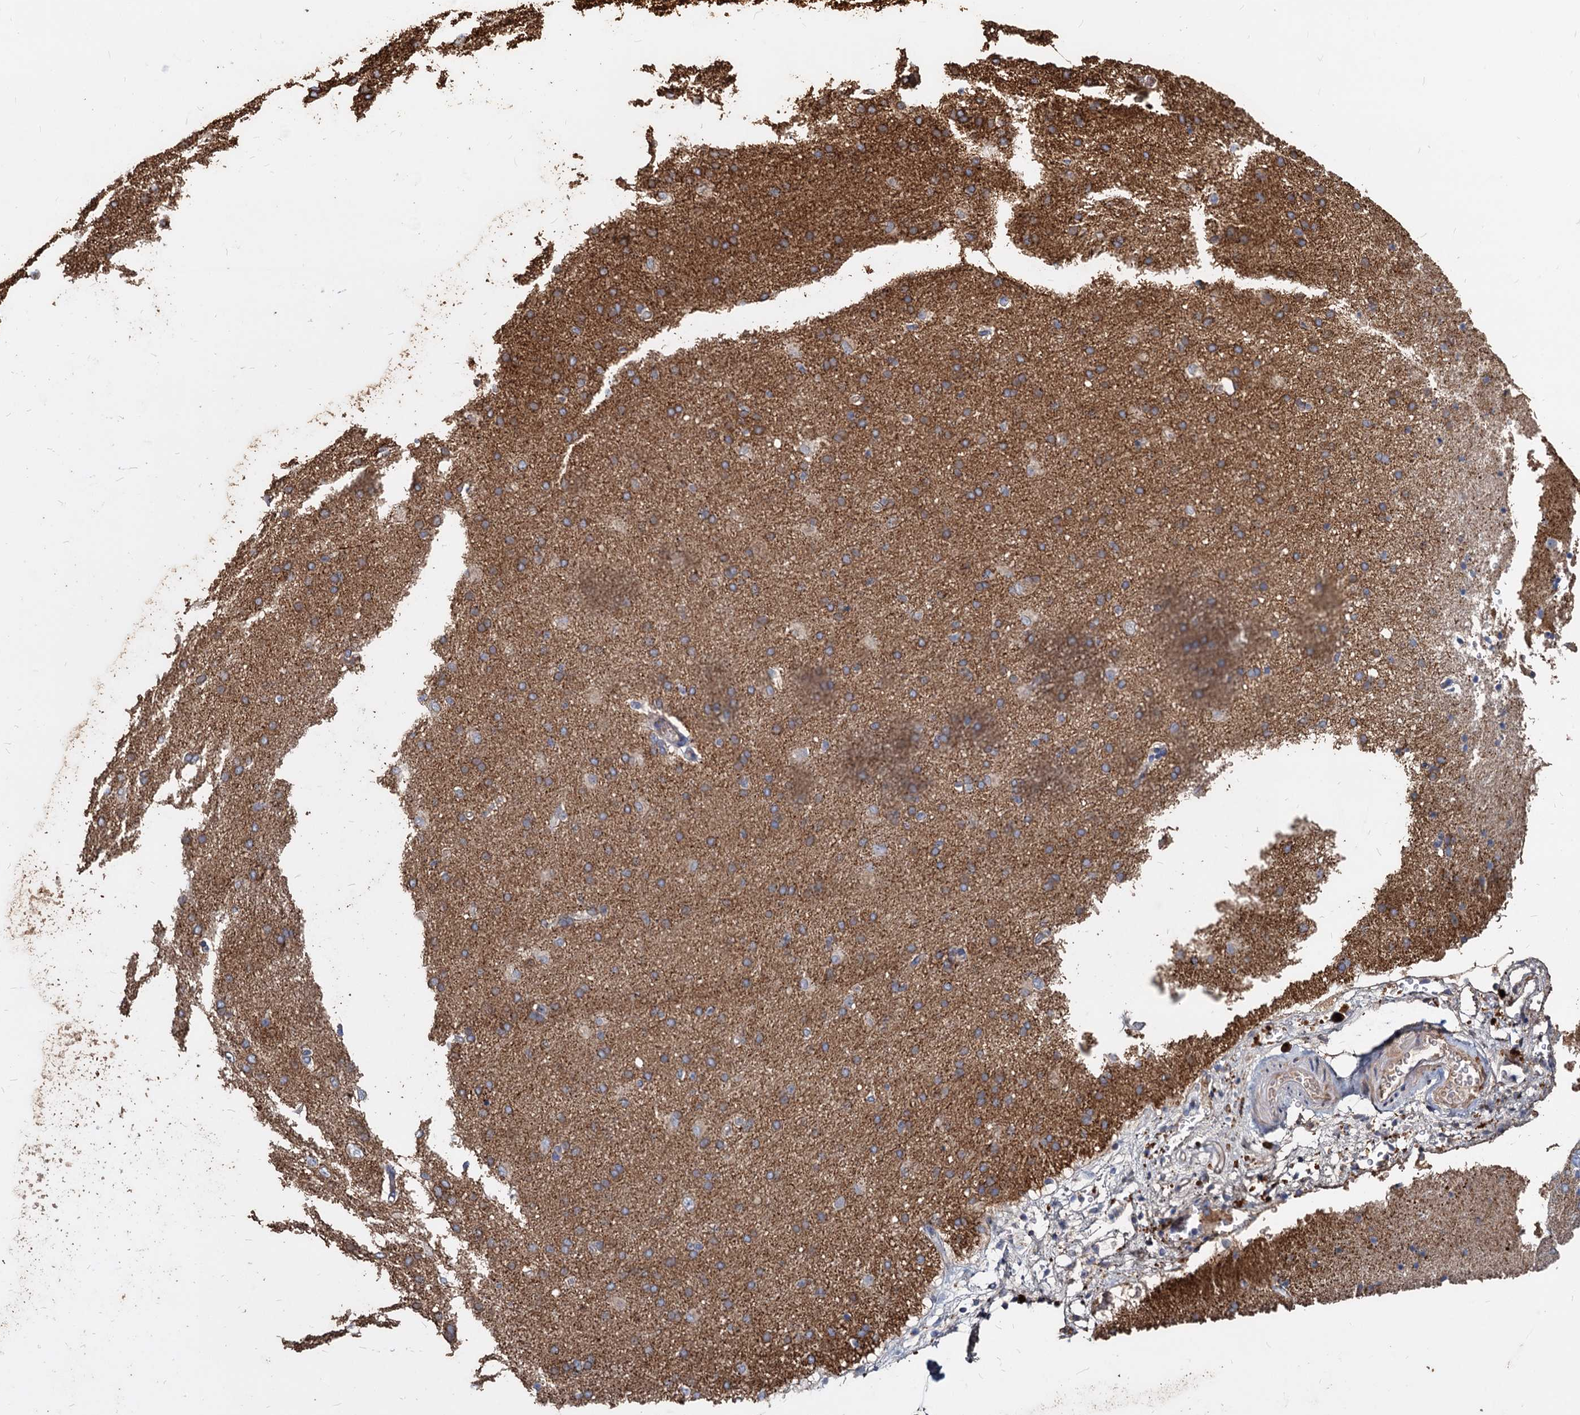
{"staining": {"intensity": "negative", "quantity": "none", "location": "none"}, "tissue": "cerebral cortex", "cell_type": "Endothelial cells", "image_type": "normal", "snomed": [{"axis": "morphology", "description": "Normal tissue, NOS"}, {"axis": "topography", "description": "Cerebral cortex"}], "caption": "Immunohistochemistry histopathology image of normal cerebral cortex: cerebral cortex stained with DAB (3,3'-diaminobenzidine) demonstrates no significant protein expression in endothelial cells.", "gene": "DEPDC4", "patient": {"sex": "male", "age": 62}}